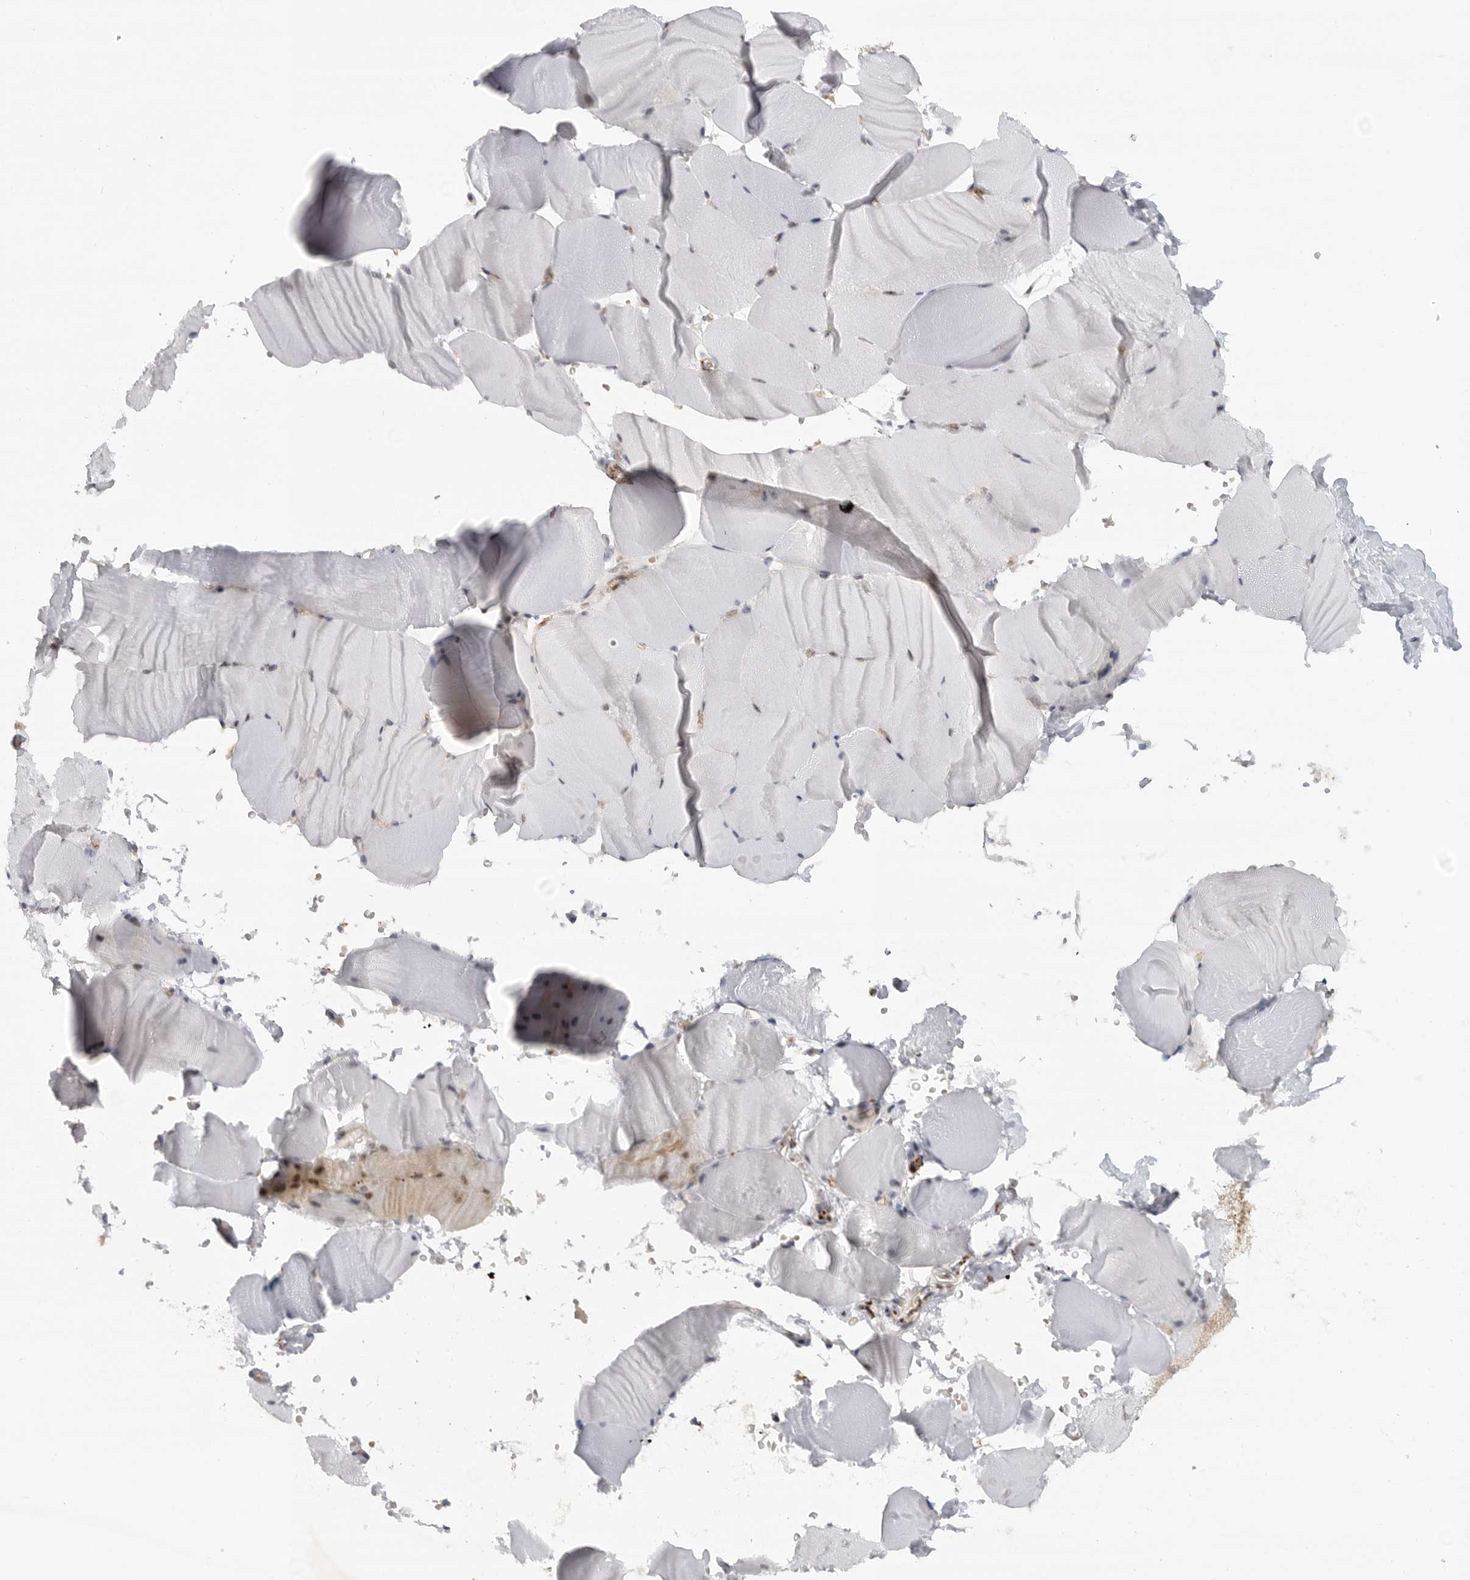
{"staining": {"intensity": "negative", "quantity": "none", "location": "none"}, "tissue": "skeletal muscle", "cell_type": "Myocytes", "image_type": "normal", "snomed": [{"axis": "morphology", "description": "Normal tissue, NOS"}, {"axis": "topography", "description": "Skeletal muscle"}, {"axis": "topography", "description": "Parathyroid gland"}], "caption": "DAB immunohistochemical staining of normal skeletal muscle reveals no significant positivity in myocytes.", "gene": "CEP295NL", "patient": {"sex": "female", "age": 37}}